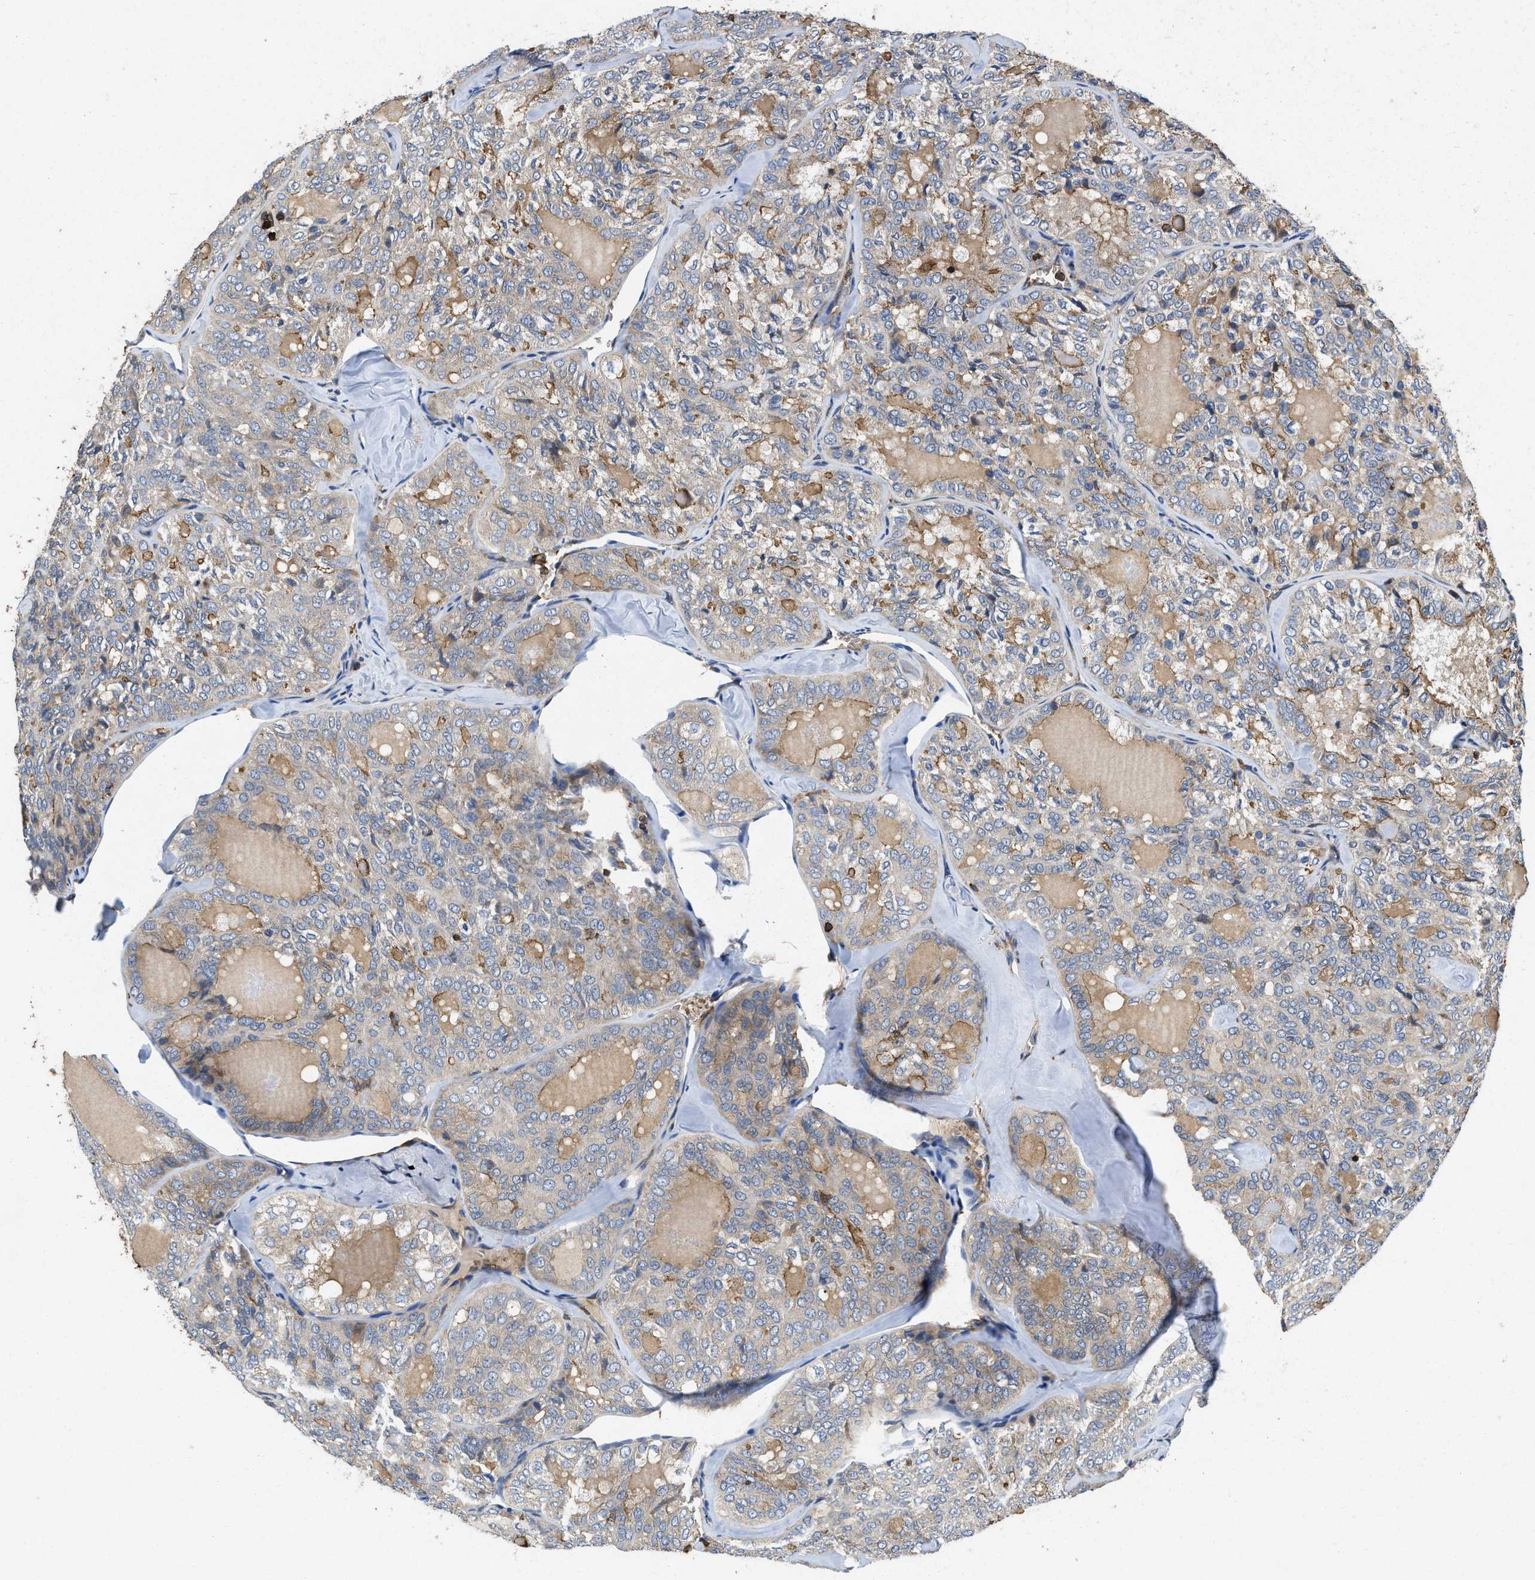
{"staining": {"intensity": "weak", "quantity": ">75%", "location": "cytoplasmic/membranous"}, "tissue": "thyroid cancer", "cell_type": "Tumor cells", "image_type": "cancer", "snomed": [{"axis": "morphology", "description": "Follicular adenoma carcinoma, NOS"}, {"axis": "topography", "description": "Thyroid gland"}], "caption": "Follicular adenoma carcinoma (thyroid) was stained to show a protein in brown. There is low levels of weak cytoplasmic/membranous expression in approximately >75% of tumor cells.", "gene": "LINGO2", "patient": {"sex": "male", "age": 75}}